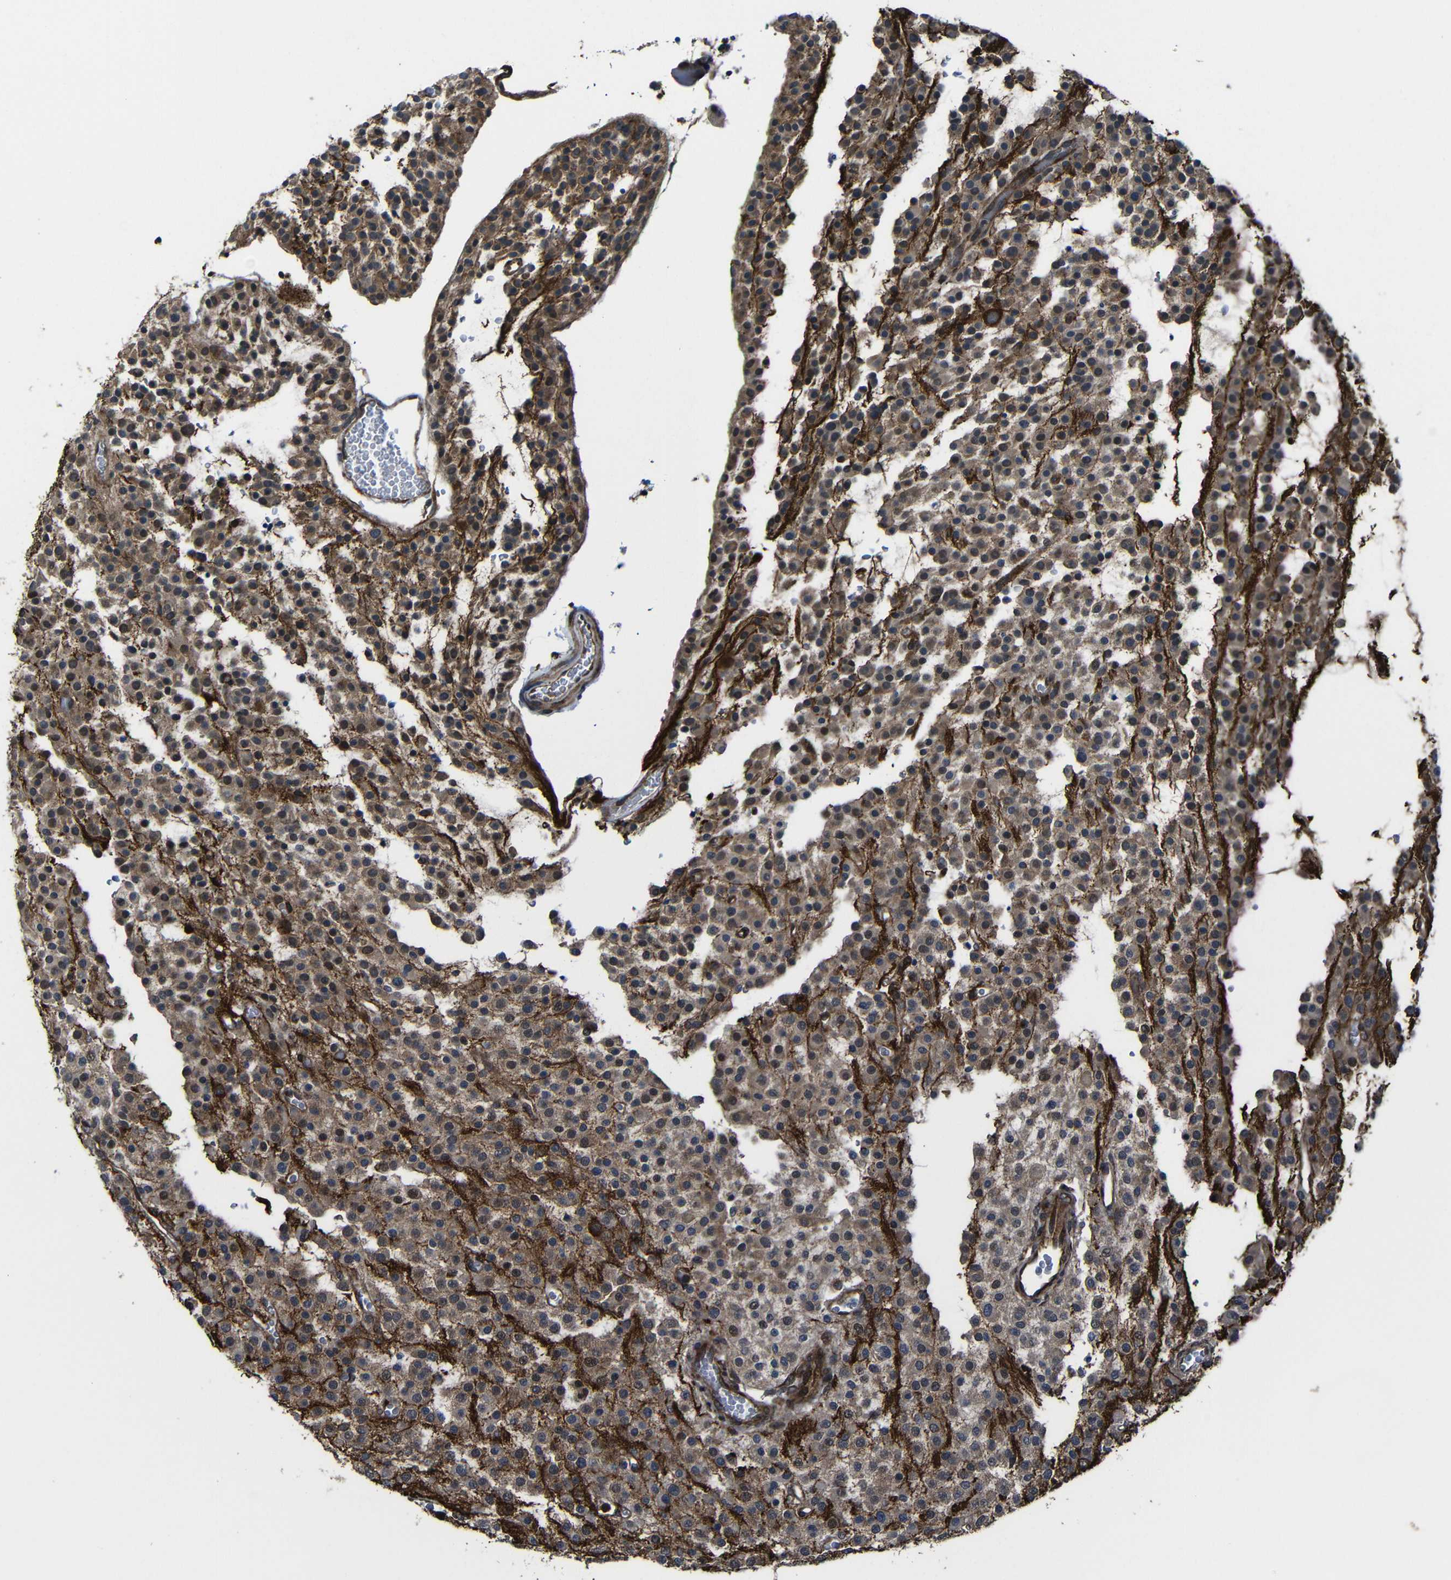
{"staining": {"intensity": "moderate", "quantity": ">75%", "location": "cytoplasmic/membranous"}, "tissue": "glioma", "cell_type": "Tumor cells", "image_type": "cancer", "snomed": [{"axis": "morphology", "description": "Glioma, malignant, Low grade"}, {"axis": "topography", "description": "Brain"}], "caption": "Immunohistochemical staining of malignant glioma (low-grade) exhibits medium levels of moderate cytoplasmic/membranous protein positivity in about >75% of tumor cells.", "gene": "KIAA0513", "patient": {"sex": "male", "age": 38}}